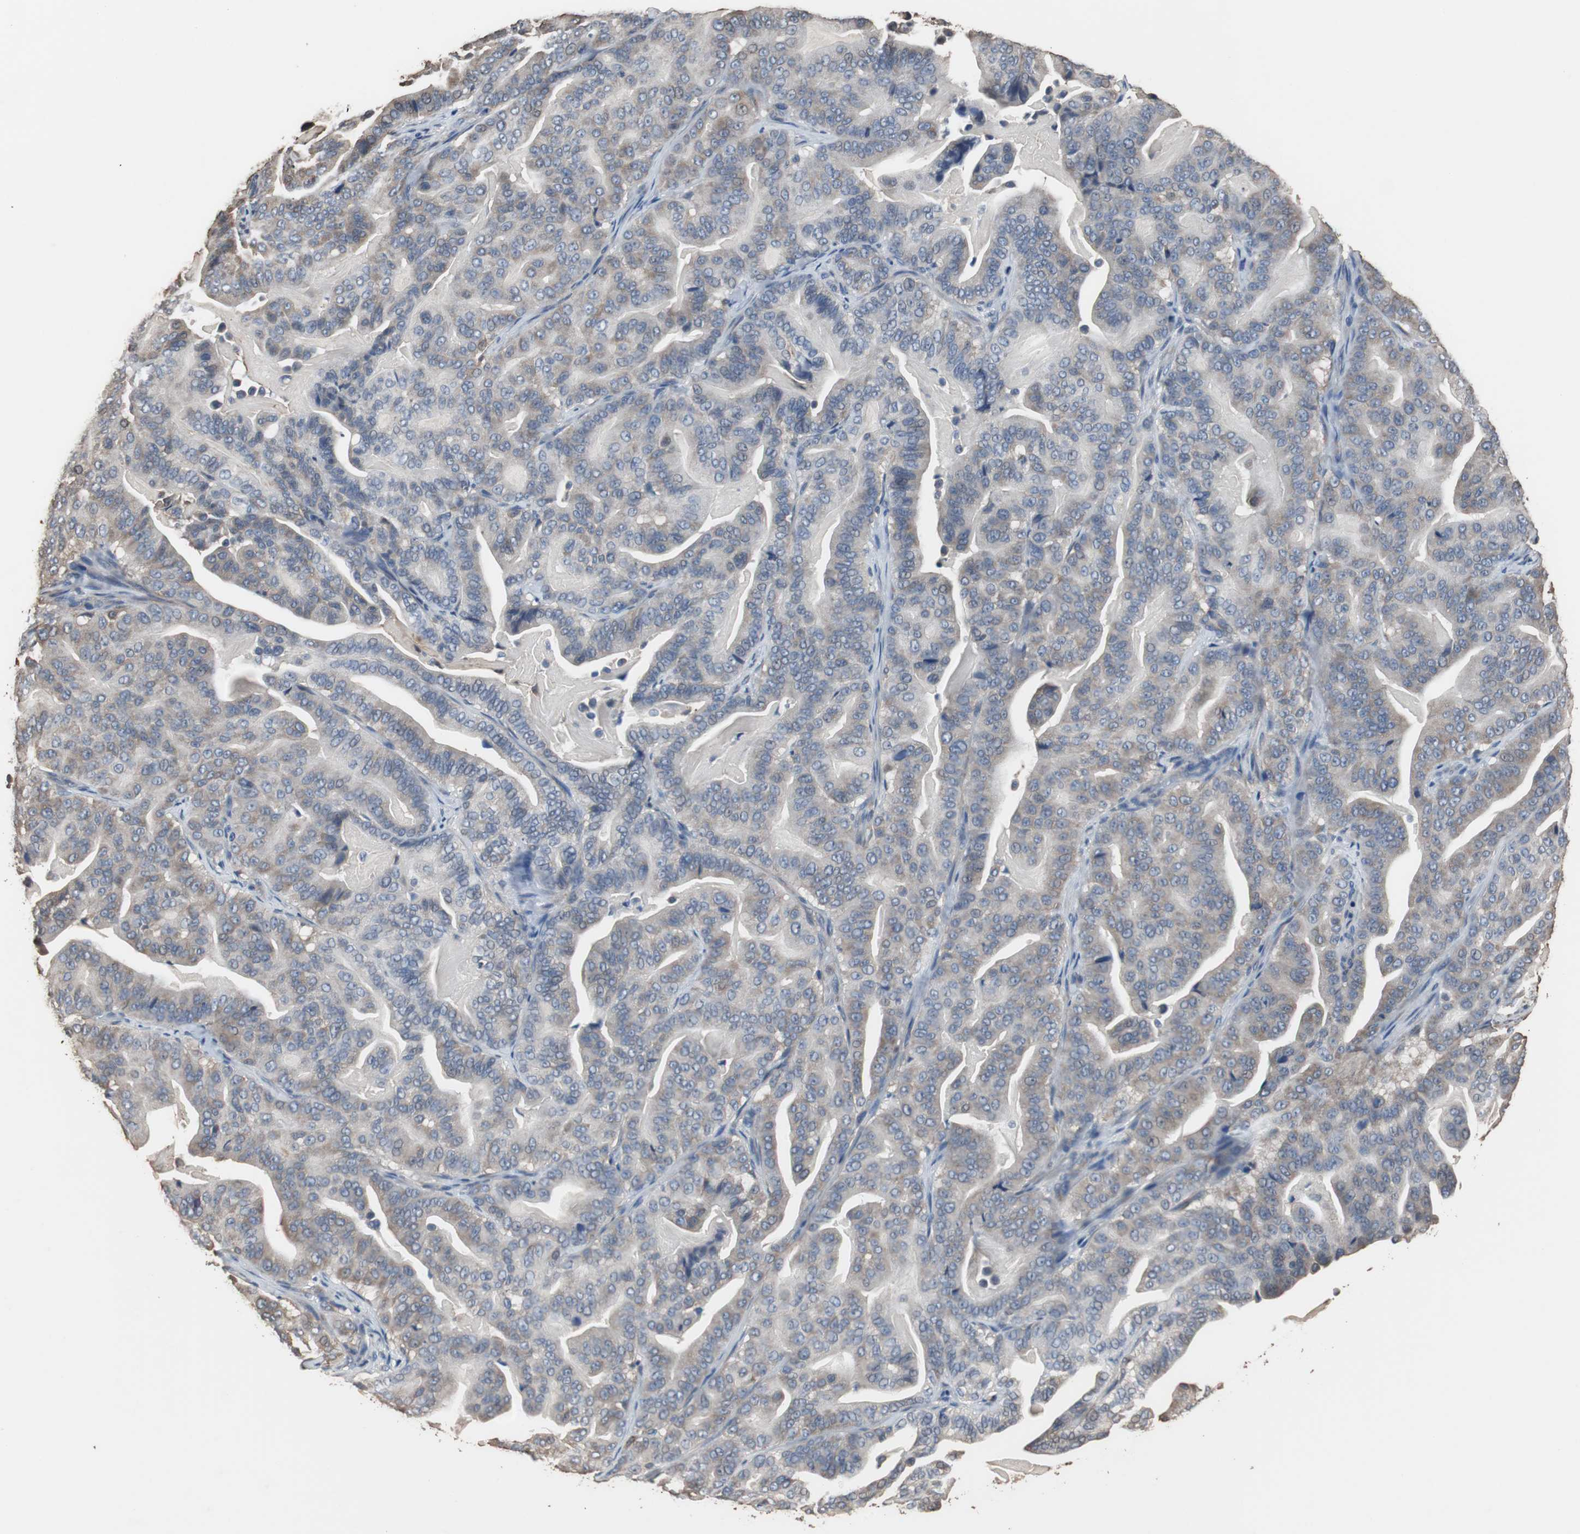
{"staining": {"intensity": "weak", "quantity": "<25%", "location": "cytoplasmic/membranous"}, "tissue": "pancreatic cancer", "cell_type": "Tumor cells", "image_type": "cancer", "snomed": [{"axis": "morphology", "description": "Adenocarcinoma, NOS"}, {"axis": "topography", "description": "Pancreas"}], "caption": "Immunohistochemistry (IHC) image of pancreatic adenocarcinoma stained for a protein (brown), which demonstrates no positivity in tumor cells. (Immunohistochemistry, brightfield microscopy, high magnification).", "gene": "SCIMP", "patient": {"sex": "male", "age": 63}}